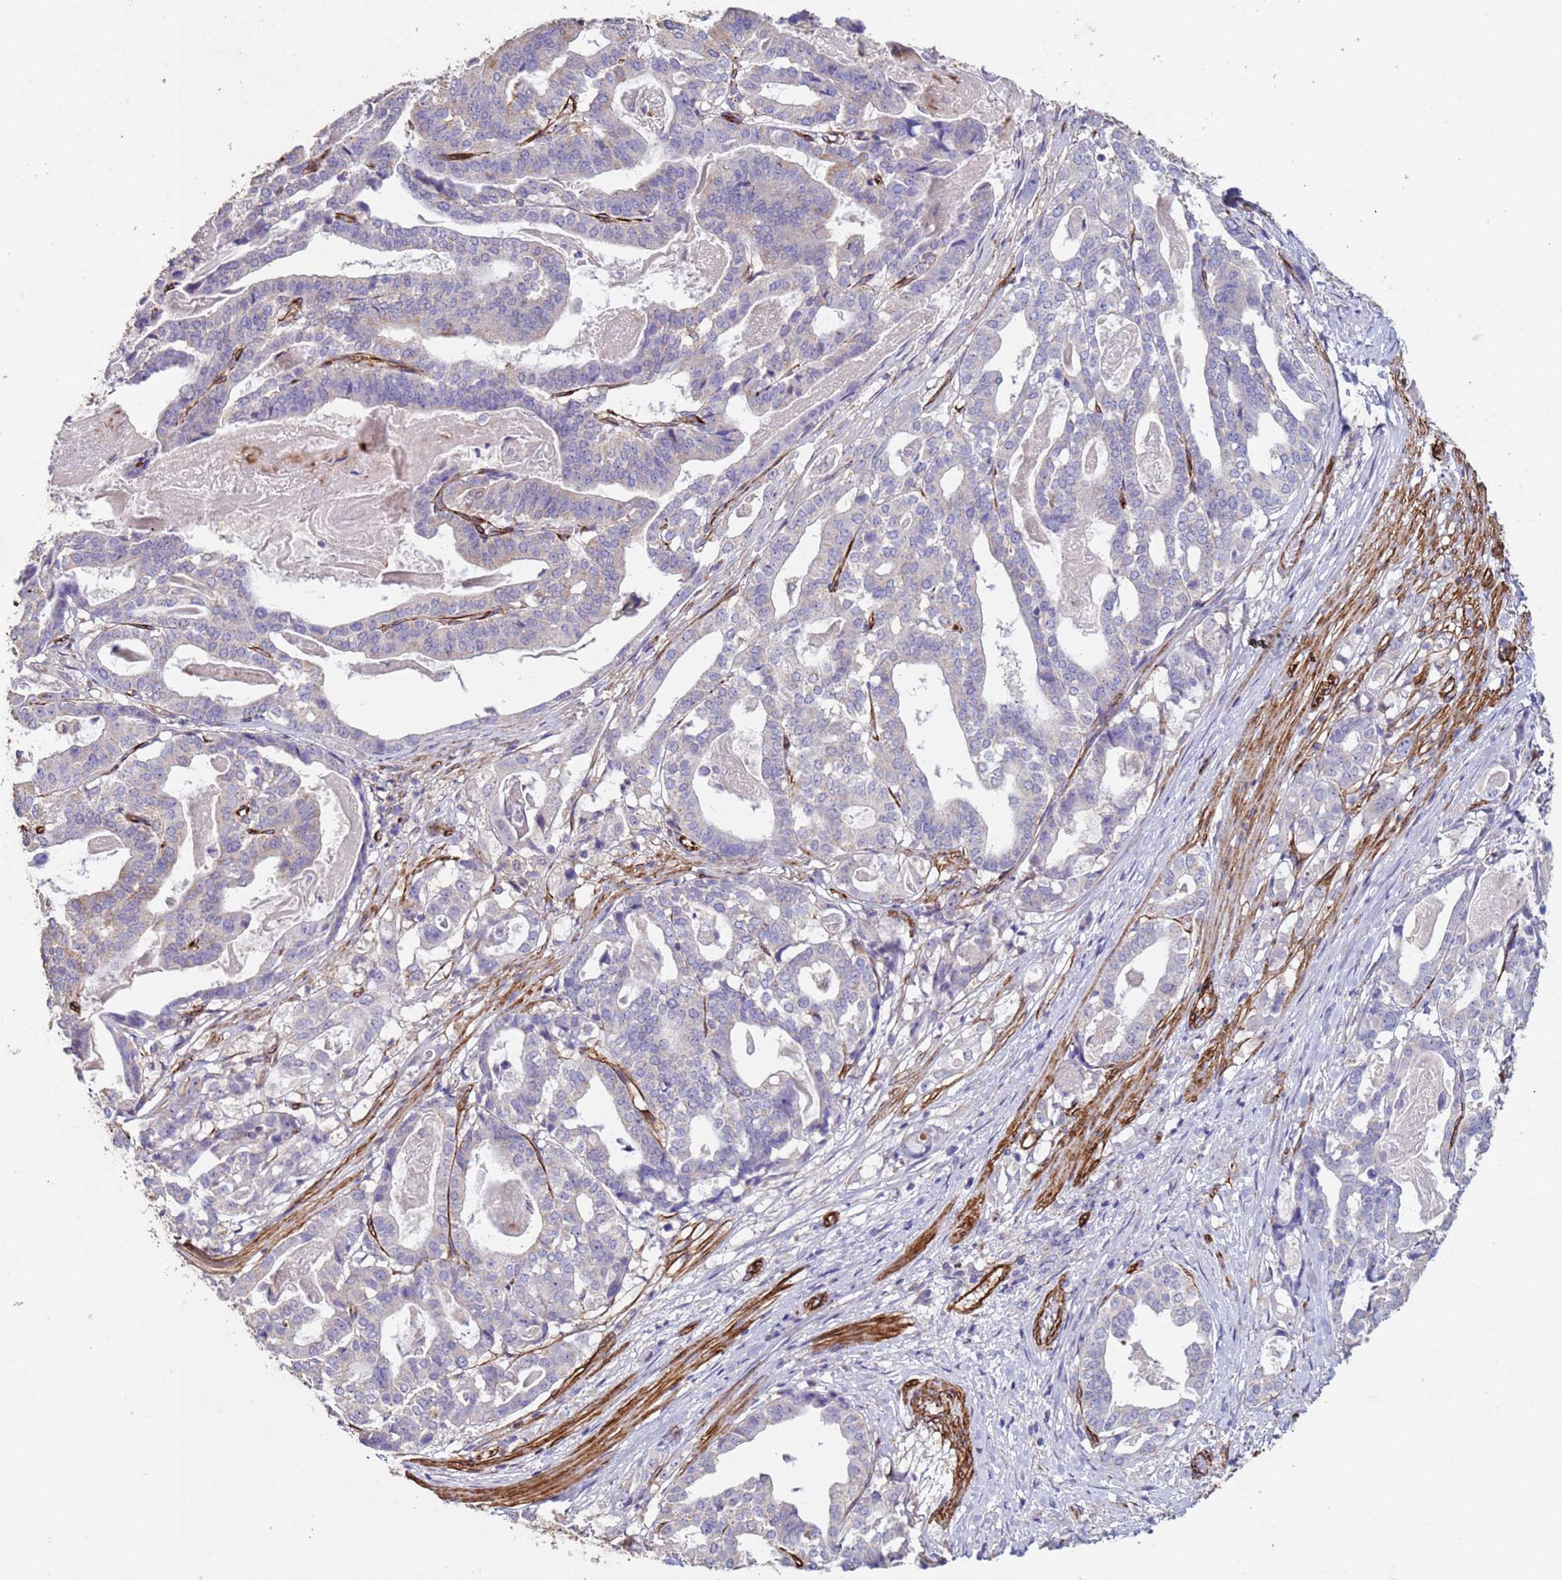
{"staining": {"intensity": "negative", "quantity": "none", "location": "none"}, "tissue": "stomach cancer", "cell_type": "Tumor cells", "image_type": "cancer", "snomed": [{"axis": "morphology", "description": "Adenocarcinoma, NOS"}, {"axis": "topography", "description": "Stomach"}], "caption": "Protein analysis of stomach adenocarcinoma reveals no significant positivity in tumor cells.", "gene": "GASK1A", "patient": {"sex": "male", "age": 48}}